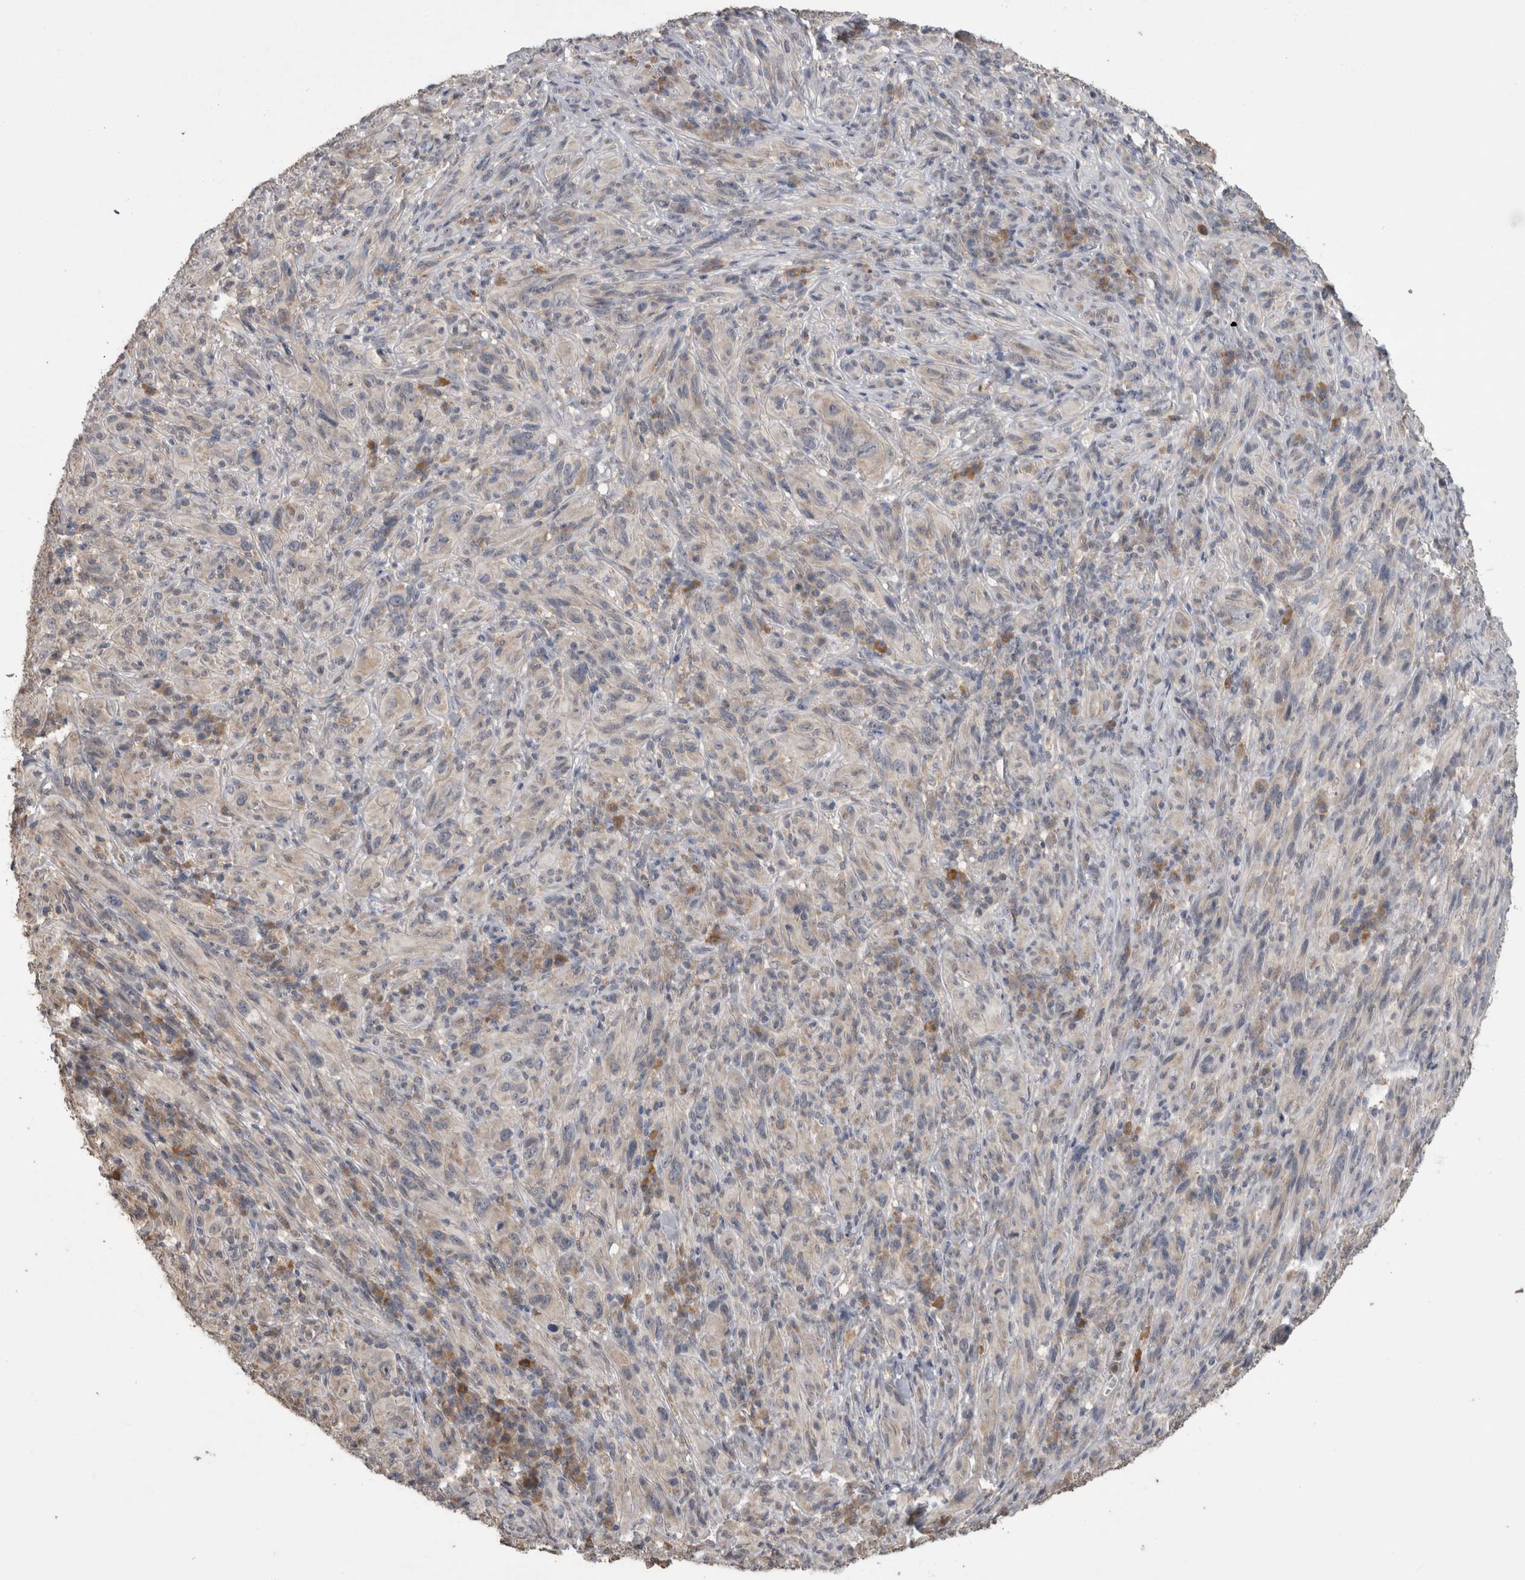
{"staining": {"intensity": "negative", "quantity": "none", "location": "none"}, "tissue": "melanoma", "cell_type": "Tumor cells", "image_type": "cancer", "snomed": [{"axis": "morphology", "description": "Malignant melanoma, NOS"}, {"axis": "topography", "description": "Skin of head"}], "caption": "This is an immunohistochemistry (IHC) histopathology image of human malignant melanoma. There is no positivity in tumor cells.", "gene": "ANXA13", "patient": {"sex": "male", "age": 96}}